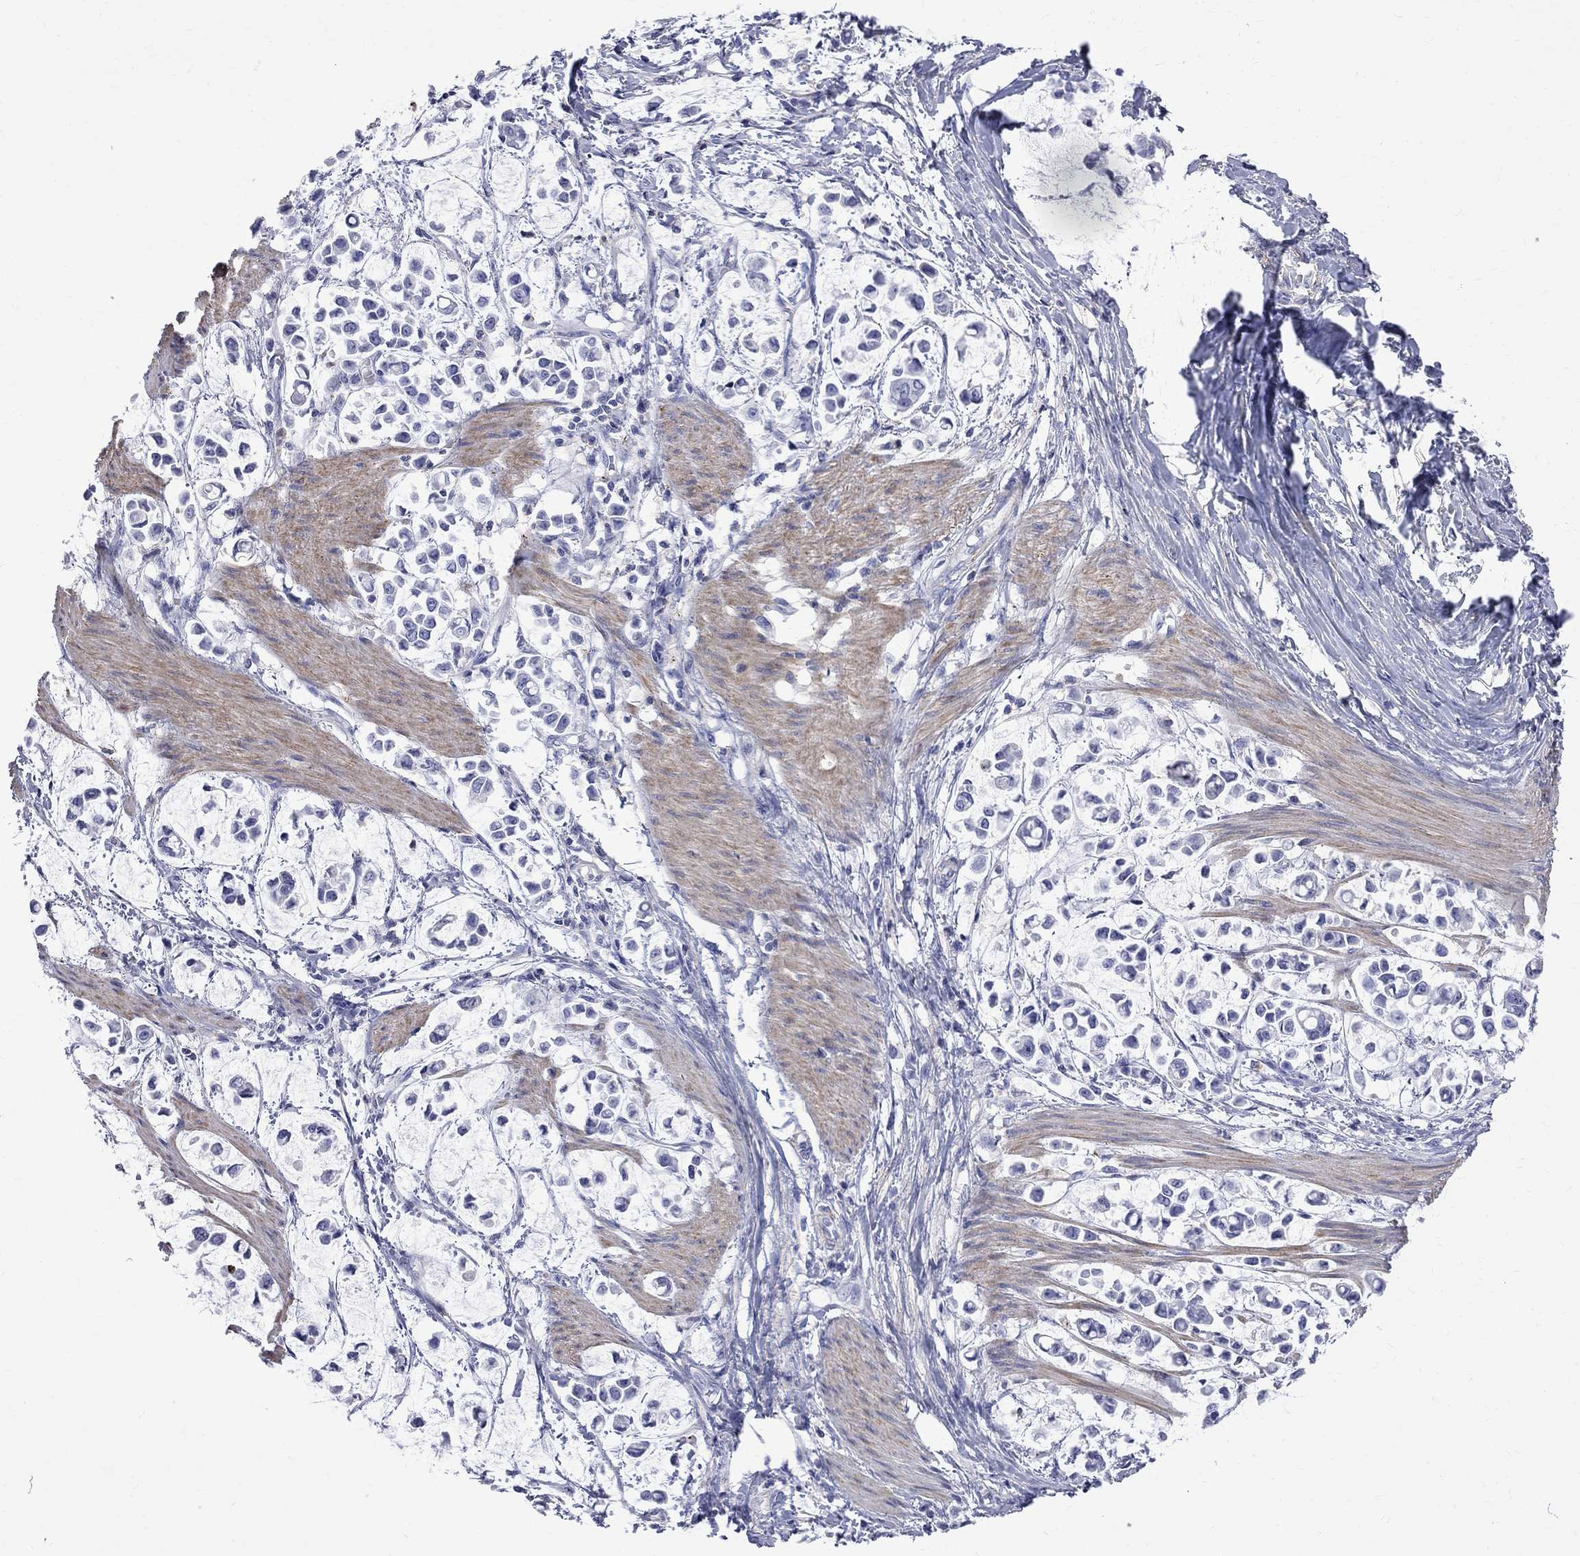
{"staining": {"intensity": "negative", "quantity": "none", "location": "none"}, "tissue": "stomach cancer", "cell_type": "Tumor cells", "image_type": "cancer", "snomed": [{"axis": "morphology", "description": "Adenocarcinoma, NOS"}, {"axis": "topography", "description": "Stomach"}], "caption": "Stomach cancer was stained to show a protein in brown. There is no significant positivity in tumor cells.", "gene": "S100A3", "patient": {"sex": "male", "age": 82}}